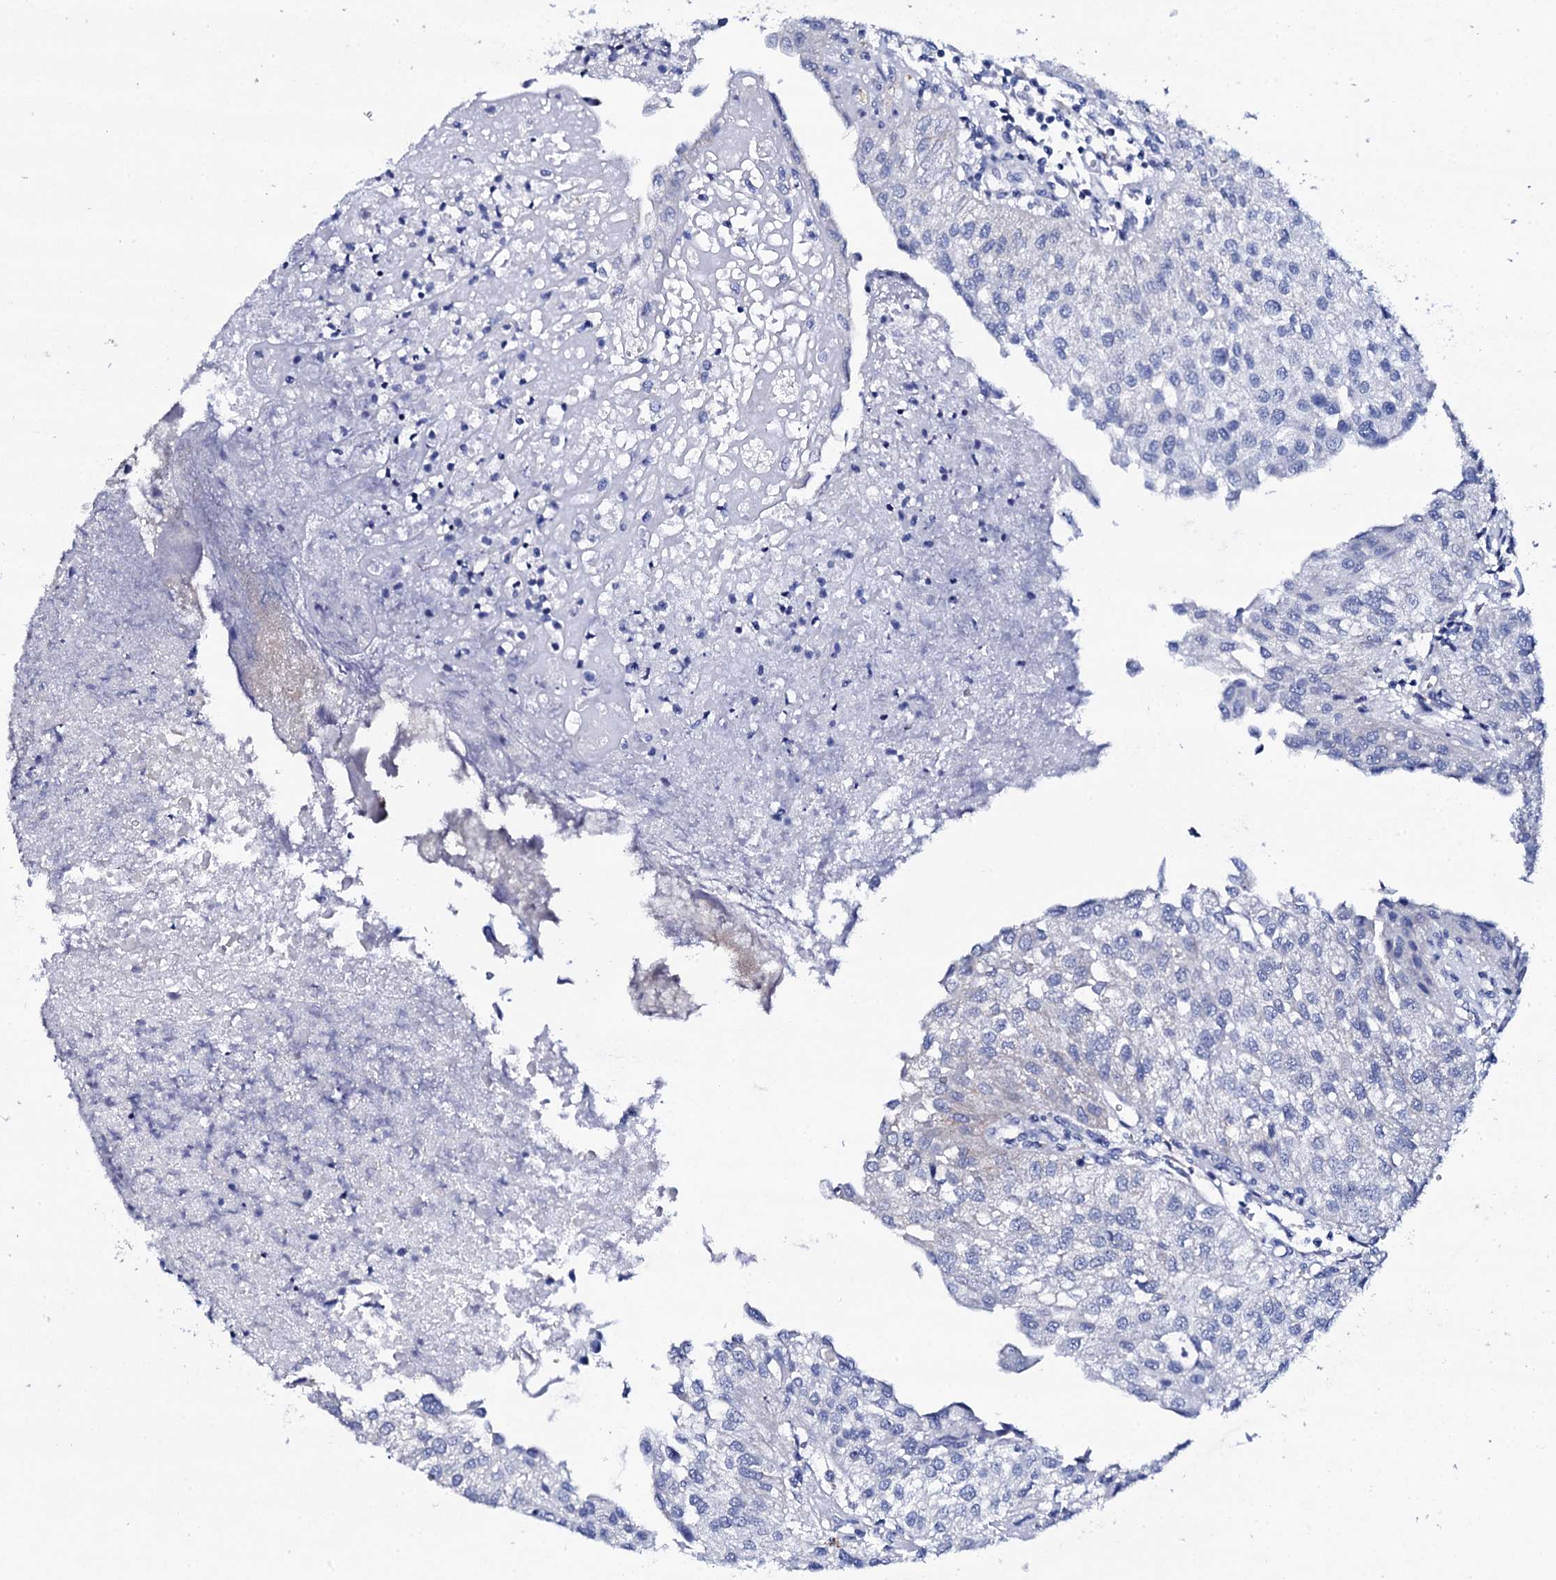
{"staining": {"intensity": "negative", "quantity": "none", "location": "none"}, "tissue": "urothelial cancer", "cell_type": "Tumor cells", "image_type": "cancer", "snomed": [{"axis": "morphology", "description": "Urothelial carcinoma, Low grade"}, {"axis": "topography", "description": "Urinary bladder"}], "caption": "Immunohistochemical staining of human low-grade urothelial carcinoma shows no significant staining in tumor cells.", "gene": "FBXL16", "patient": {"sex": "female", "age": 89}}